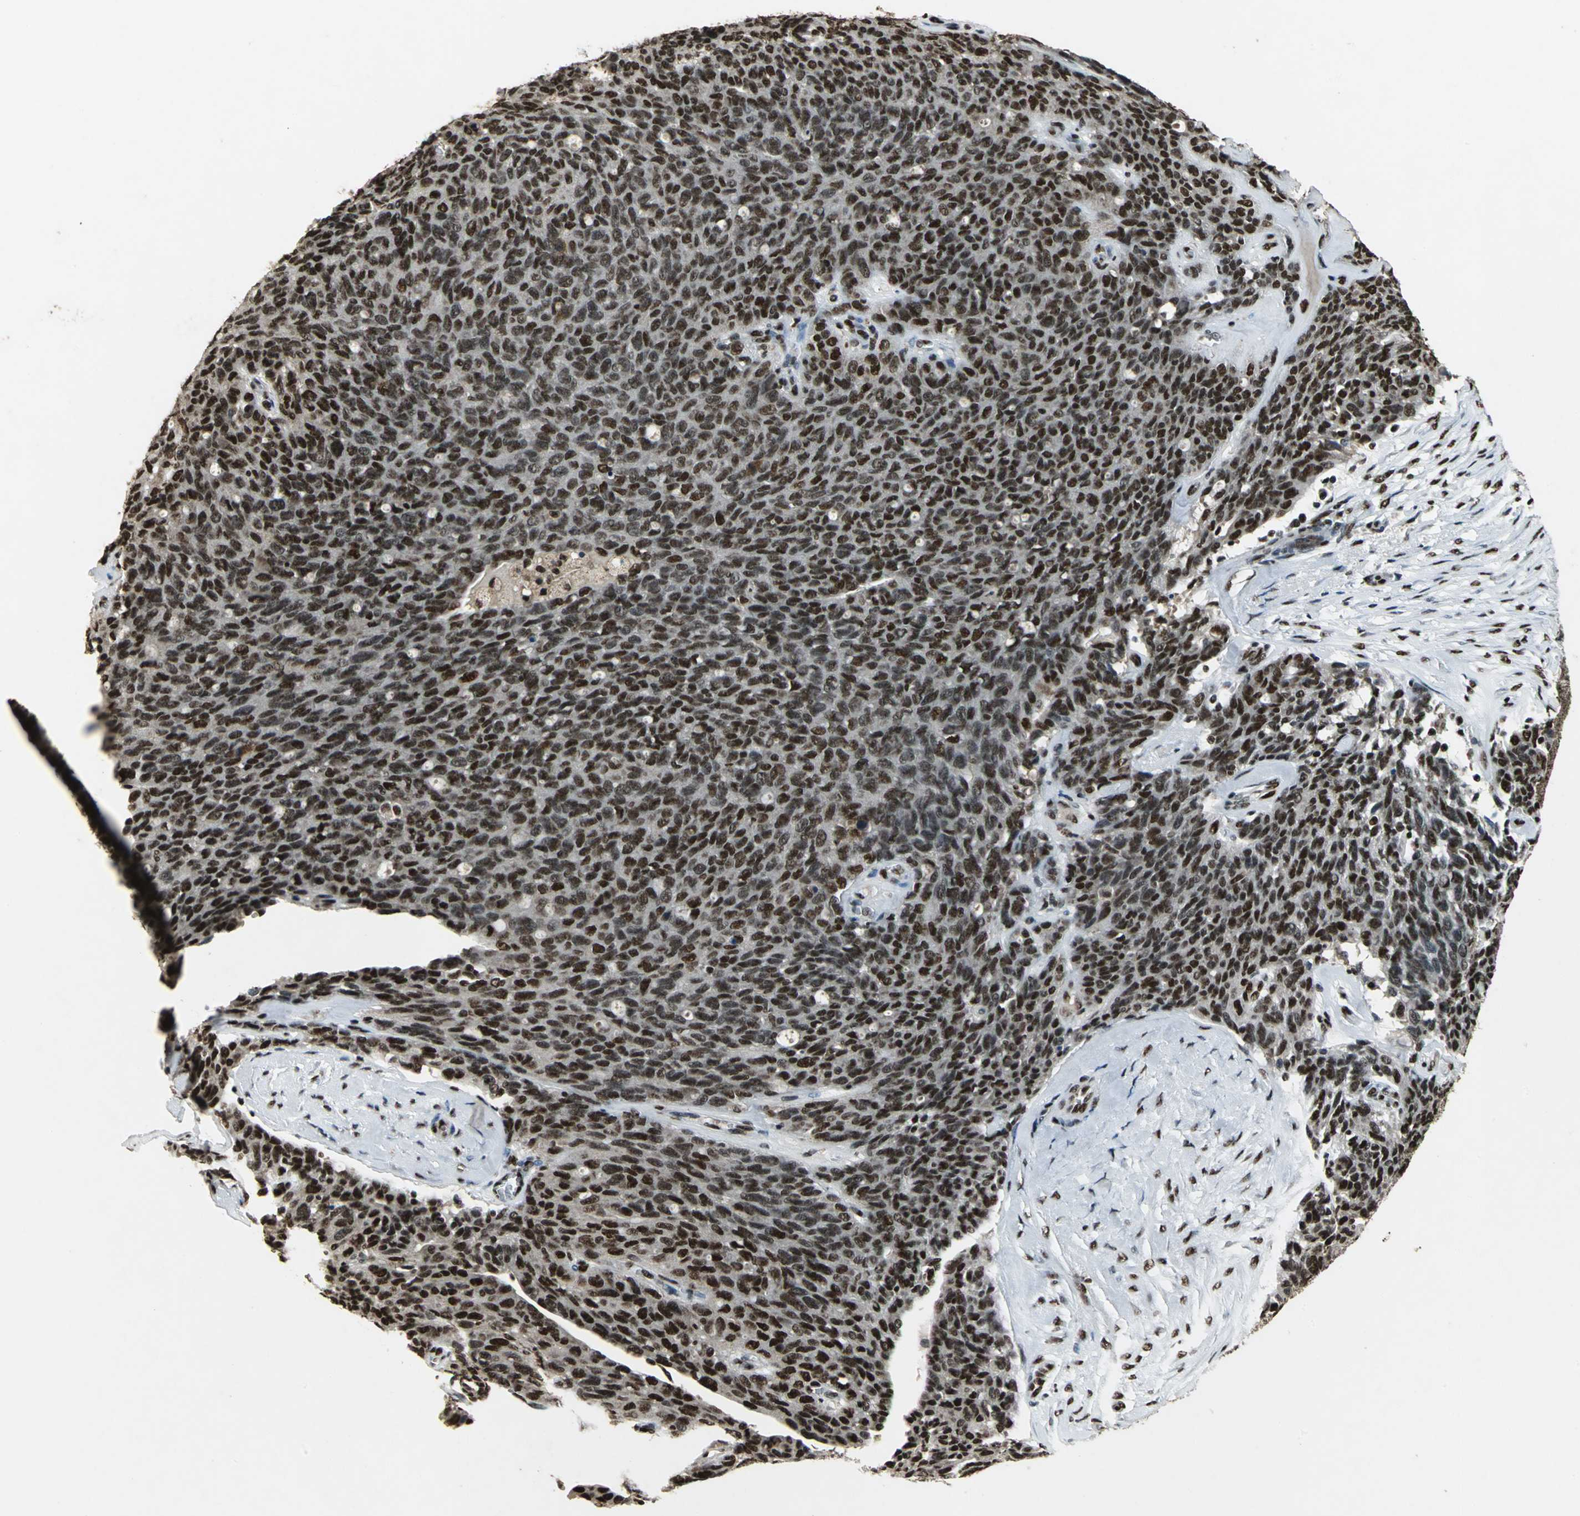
{"staining": {"intensity": "strong", "quantity": ">75%", "location": "nuclear"}, "tissue": "ovarian cancer", "cell_type": "Tumor cells", "image_type": "cancer", "snomed": [{"axis": "morphology", "description": "Carcinoma, endometroid"}, {"axis": "topography", "description": "Ovary"}], "caption": "Ovarian cancer (endometroid carcinoma) stained for a protein exhibits strong nuclear positivity in tumor cells.", "gene": "MTA2", "patient": {"sex": "female", "age": 60}}